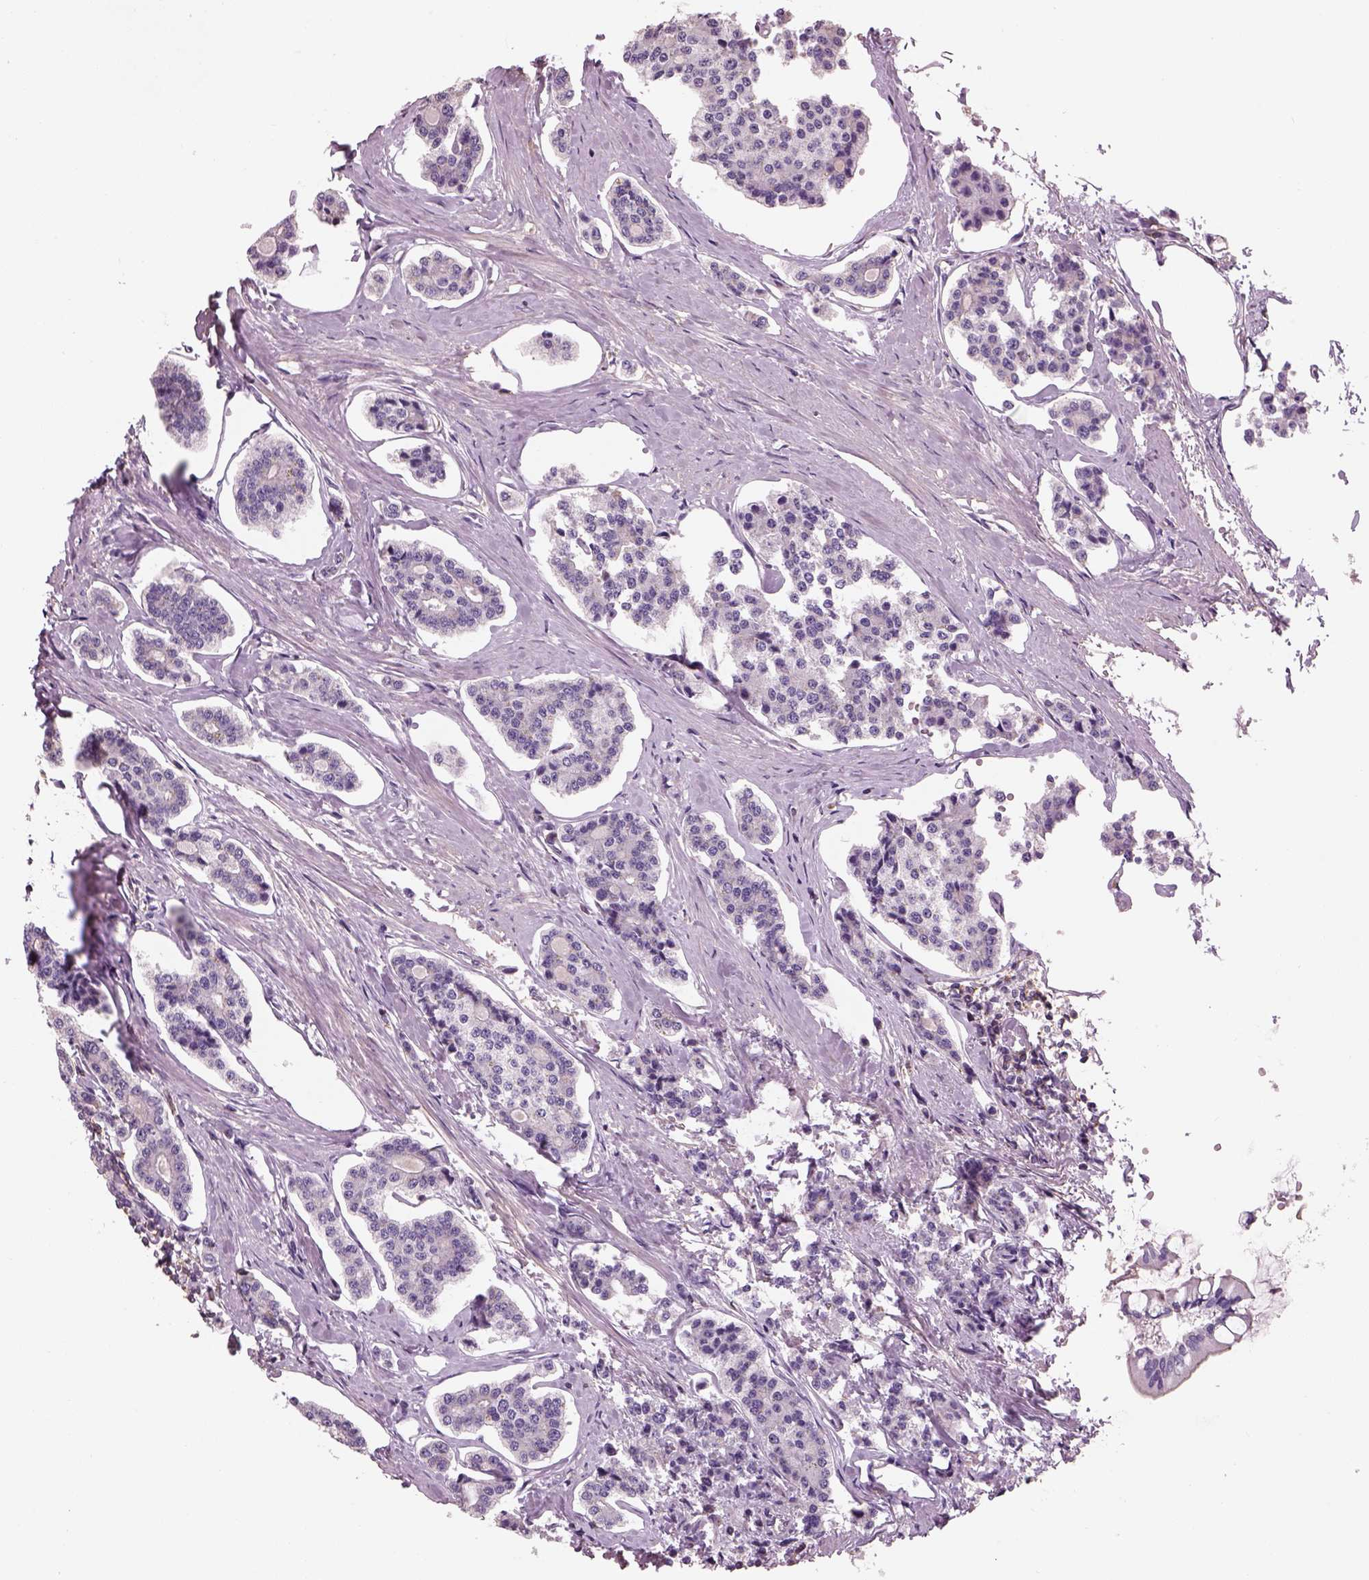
{"staining": {"intensity": "negative", "quantity": "none", "location": "none"}, "tissue": "carcinoid", "cell_type": "Tumor cells", "image_type": "cancer", "snomed": [{"axis": "morphology", "description": "Carcinoid, malignant, NOS"}, {"axis": "topography", "description": "Small intestine"}], "caption": "Photomicrograph shows no significant protein staining in tumor cells of carcinoid.", "gene": "OTUD6A", "patient": {"sex": "female", "age": 65}}